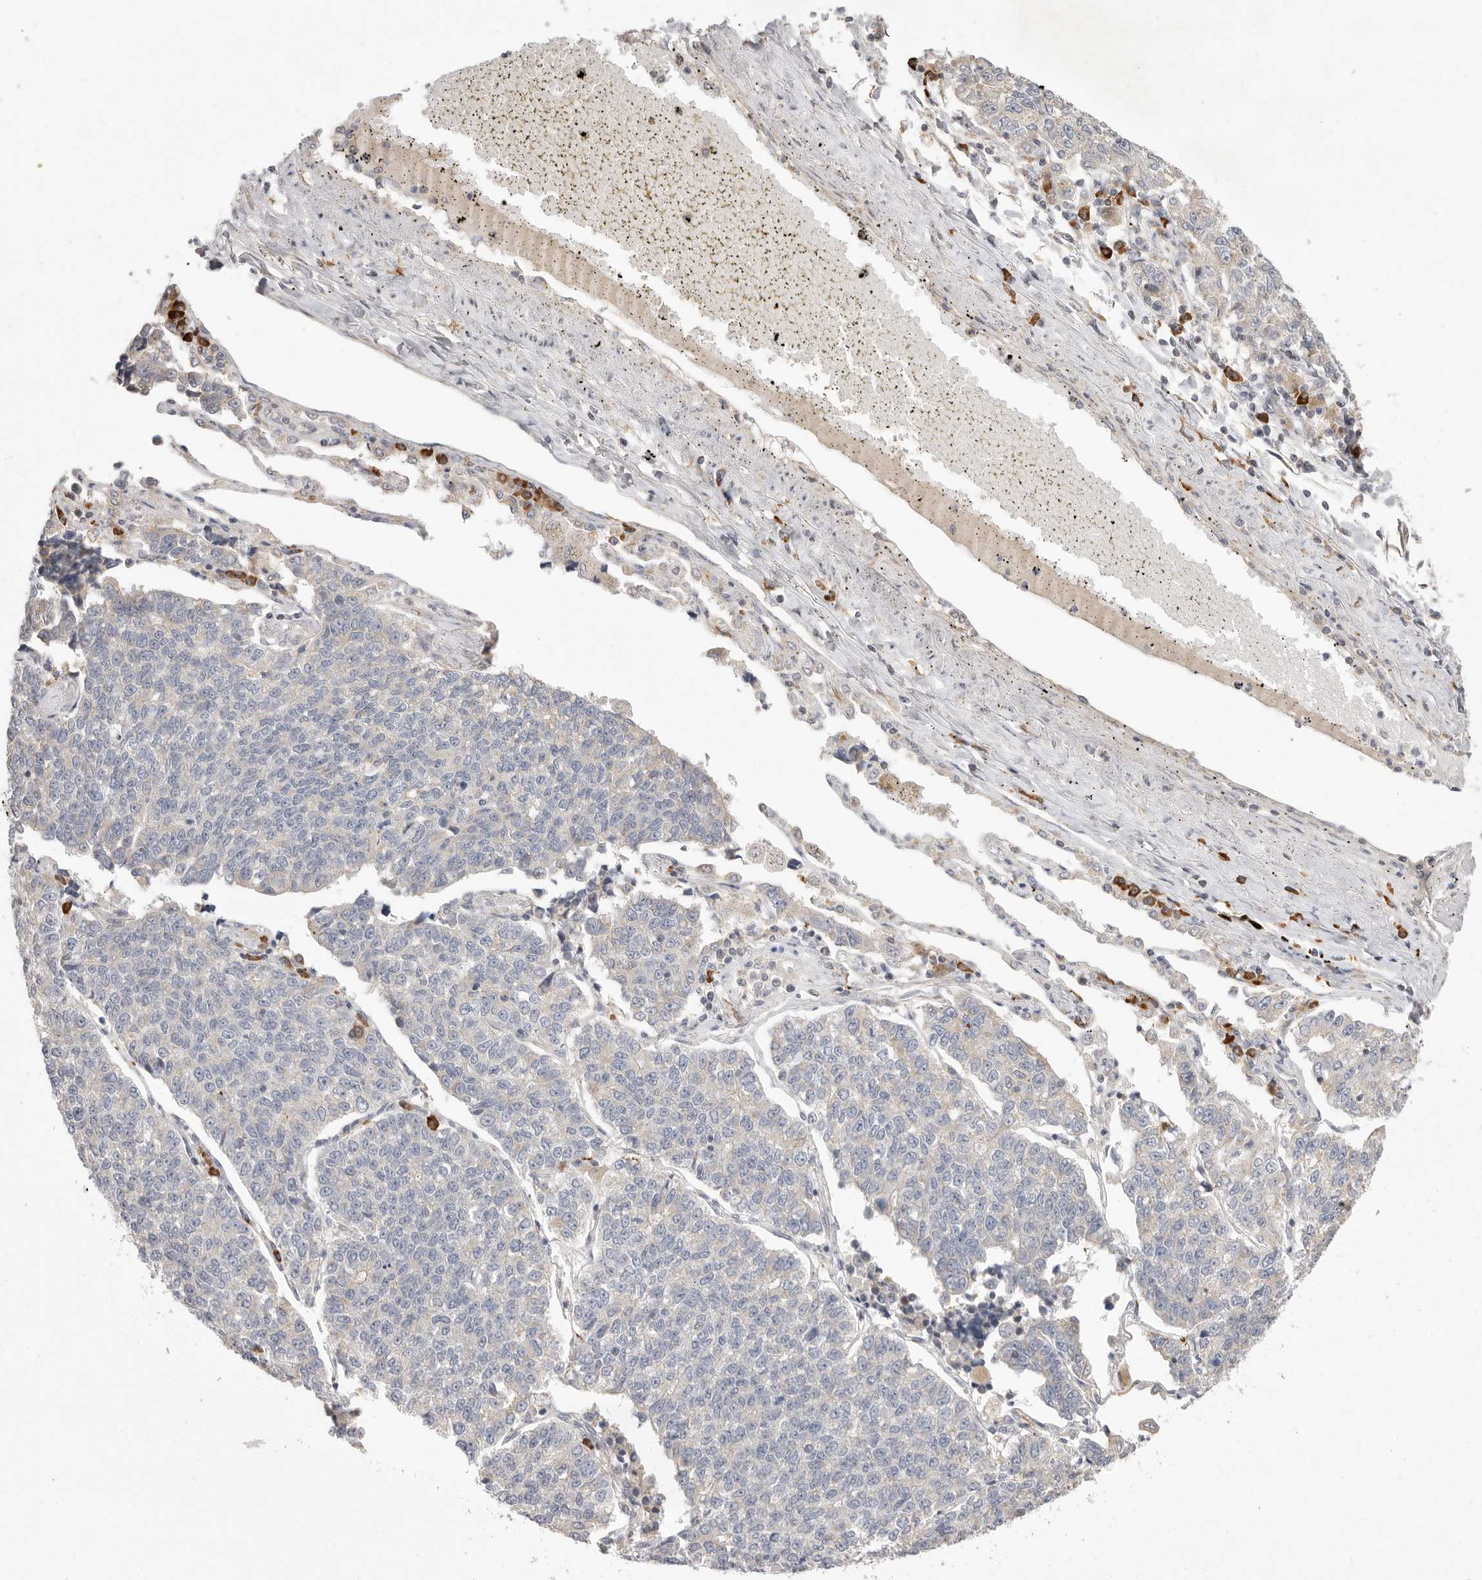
{"staining": {"intensity": "negative", "quantity": "none", "location": "none"}, "tissue": "lung cancer", "cell_type": "Tumor cells", "image_type": "cancer", "snomed": [{"axis": "morphology", "description": "Adenocarcinoma, NOS"}, {"axis": "topography", "description": "Lung"}], "caption": "The histopathology image demonstrates no staining of tumor cells in lung cancer (adenocarcinoma).", "gene": "USH1C", "patient": {"sex": "male", "age": 49}}